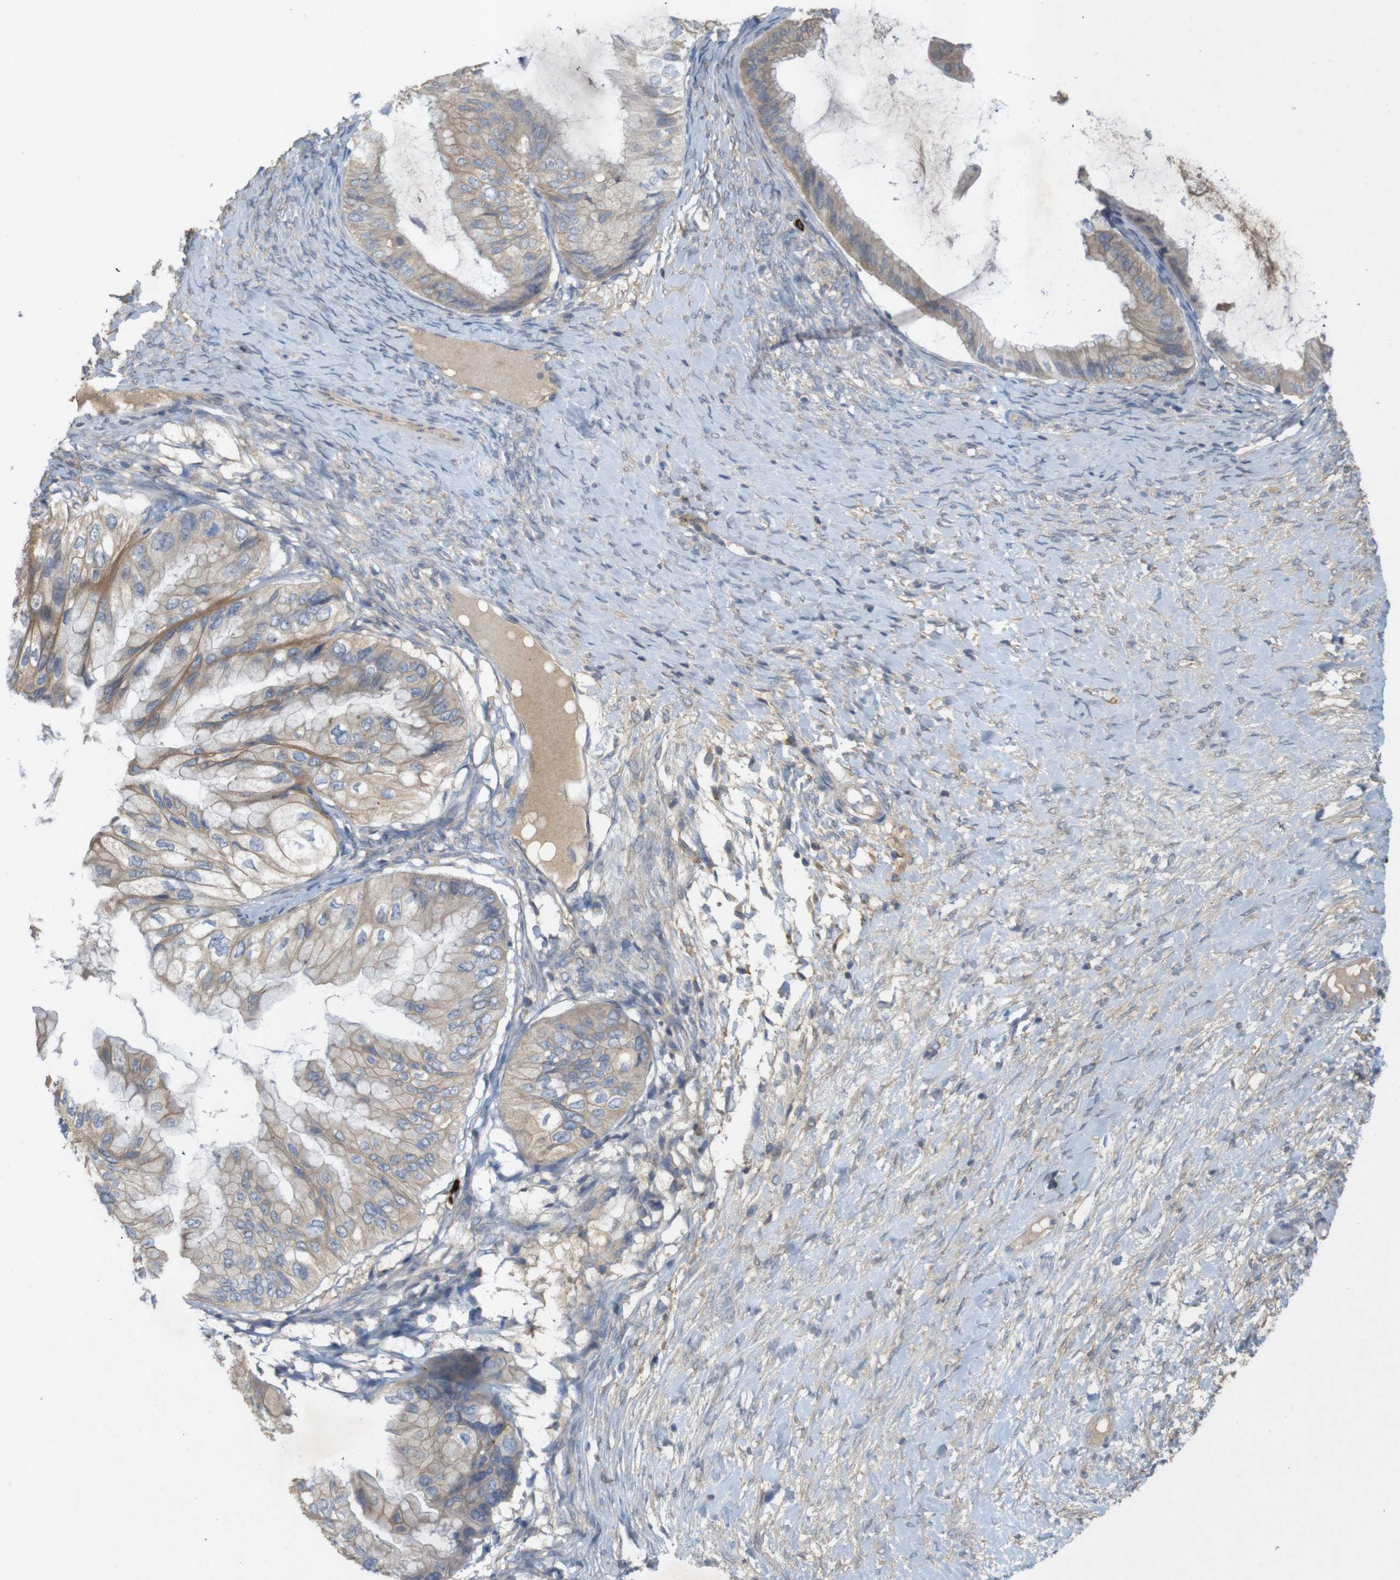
{"staining": {"intensity": "weak", "quantity": ">75%", "location": "cytoplasmic/membranous"}, "tissue": "ovarian cancer", "cell_type": "Tumor cells", "image_type": "cancer", "snomed": [{"axis": "morphology", "description": "Cystadenocarcinoma, mucinous, NOS"}, {"axis": "topography", "description": "Ovary"}], "caption": "Protein staining of mucinous cystadenocarcinoma (ovarian) tissue demonstrates weak cytoplasmic/membranous expression in approximately >75% of tumor cells.", "gene": "TSPAN14", "patient": {"sex": "female", "age": 61}}